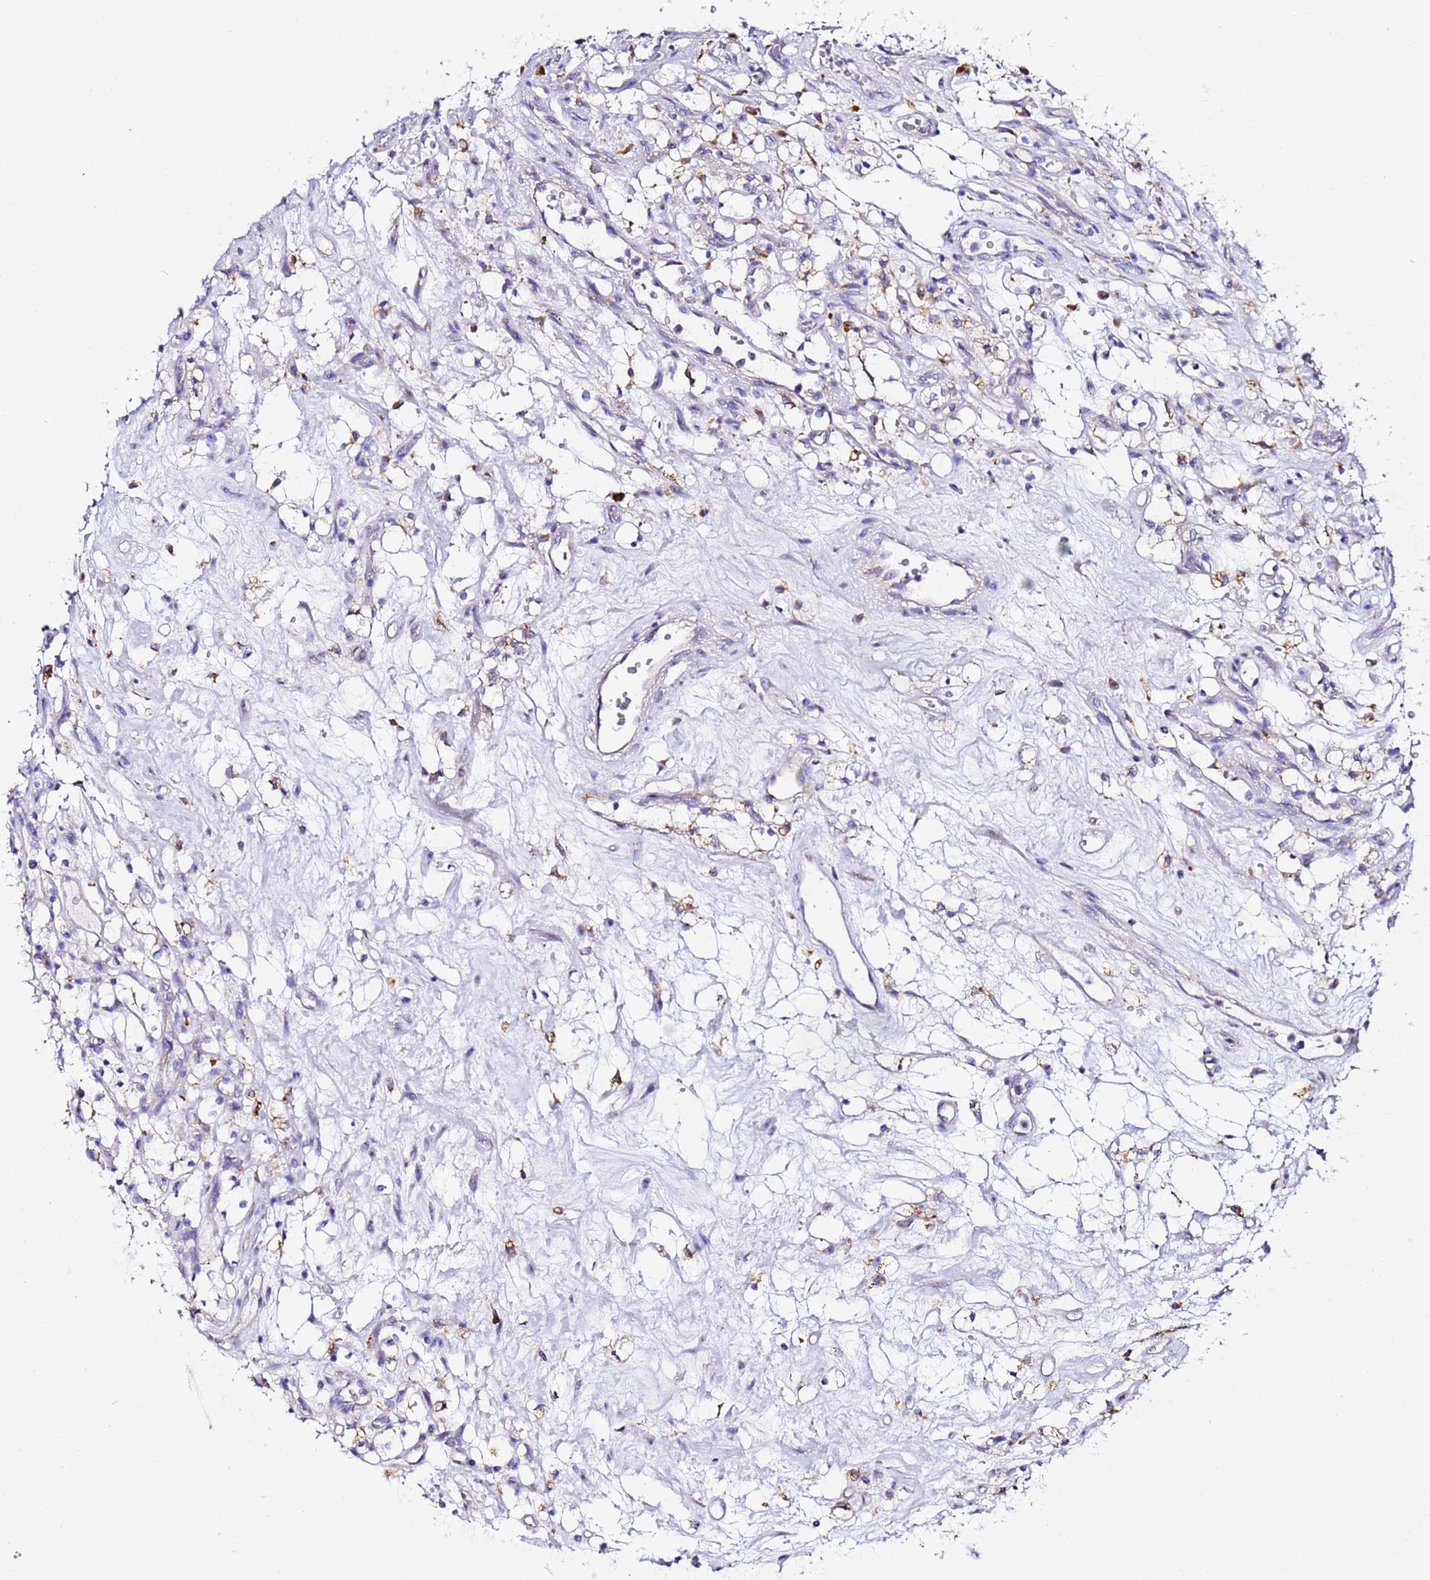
{"staining": {"intensity": "moderate", "quantity": "<25%", "location": "cytoplasmic/membranous"}, "tissue": "renal cancer", "cell_type": "Tumor cells", "image_type": "cancer", "snomed": [{"axis": "morphology", "description": "Adenocarcinoma, NOS"}, {"axis": "topography", "description": "Kidney"}], "caption": "Immunohistochemical staining of renal cancer (adenocarcinoma) displays low levels of moderate cytoplasmic/membranous protein positivity in about <25% of tumor cells.", "gene": "VTI1B", "patient": {"sex": "female", "age": 69}}